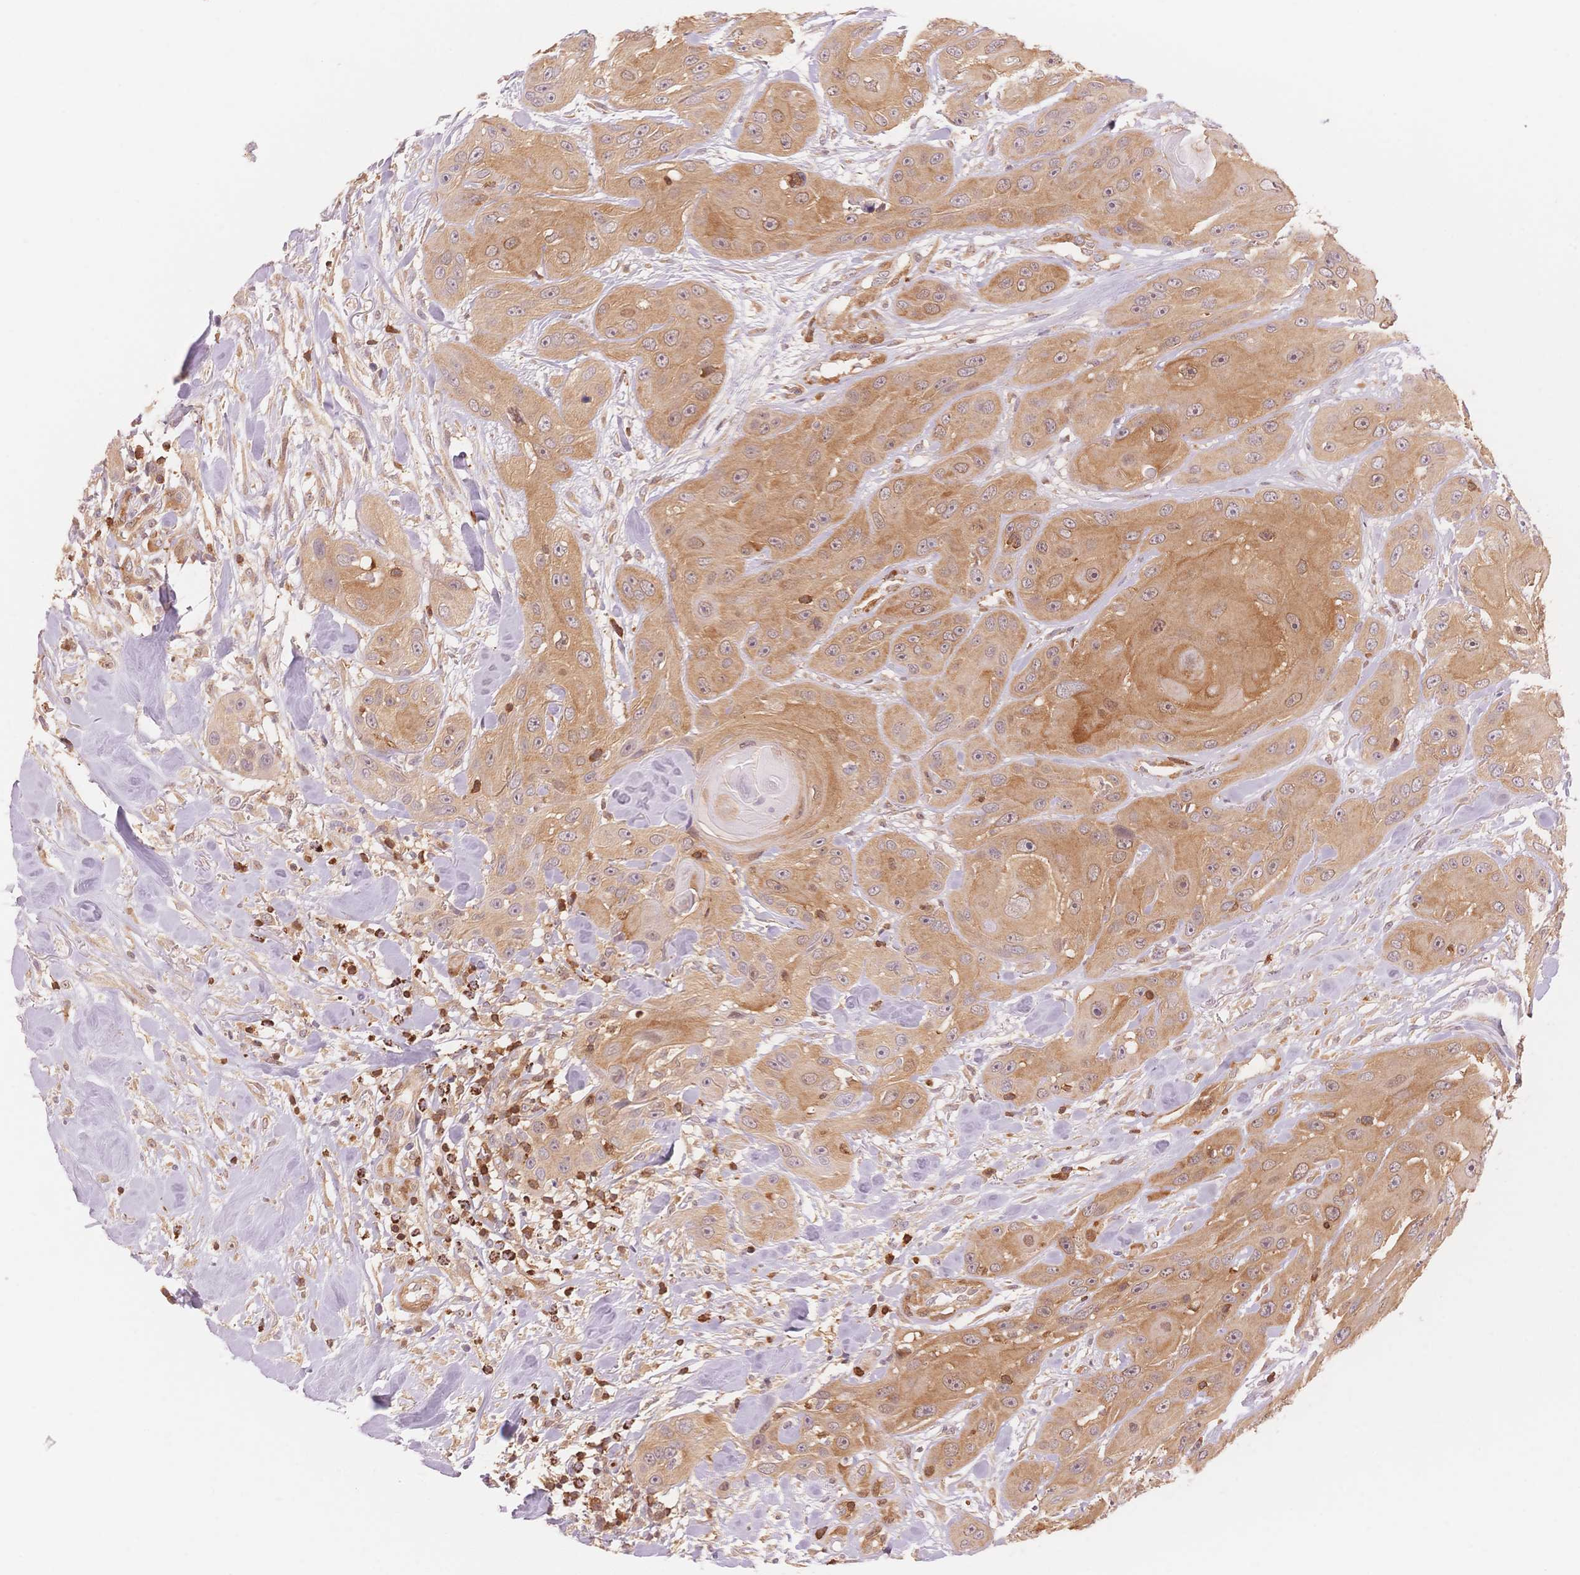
{"staining": {"intensity": "moderate", "quantity": ">75%", "location": "cytoplasmic/membranous"}, "tissue": "head and neck cancer", "cell_type": "Tumor cells", "image_type": "cancer", "snomed": [{"axis": "morphology", "description": "Squamous cell carcinoma, NOS"}, {"axis": "topography", "description": "Oral tissue"}, {"axis": "topography", "description": "Head-Neck"}], "caption": "The immunohistochemical stain labels moderate cytoplasmic/membranous positivity in tumor cells of head and neck cancer (squamous cell carcinoma) tissue. The staining was performed using DAB, with brown indicating positive protein expression. Nuclei are stained blue with hematoxylin.", "gene": "STK39", "patient": {"sex": "male", "age": 77}}